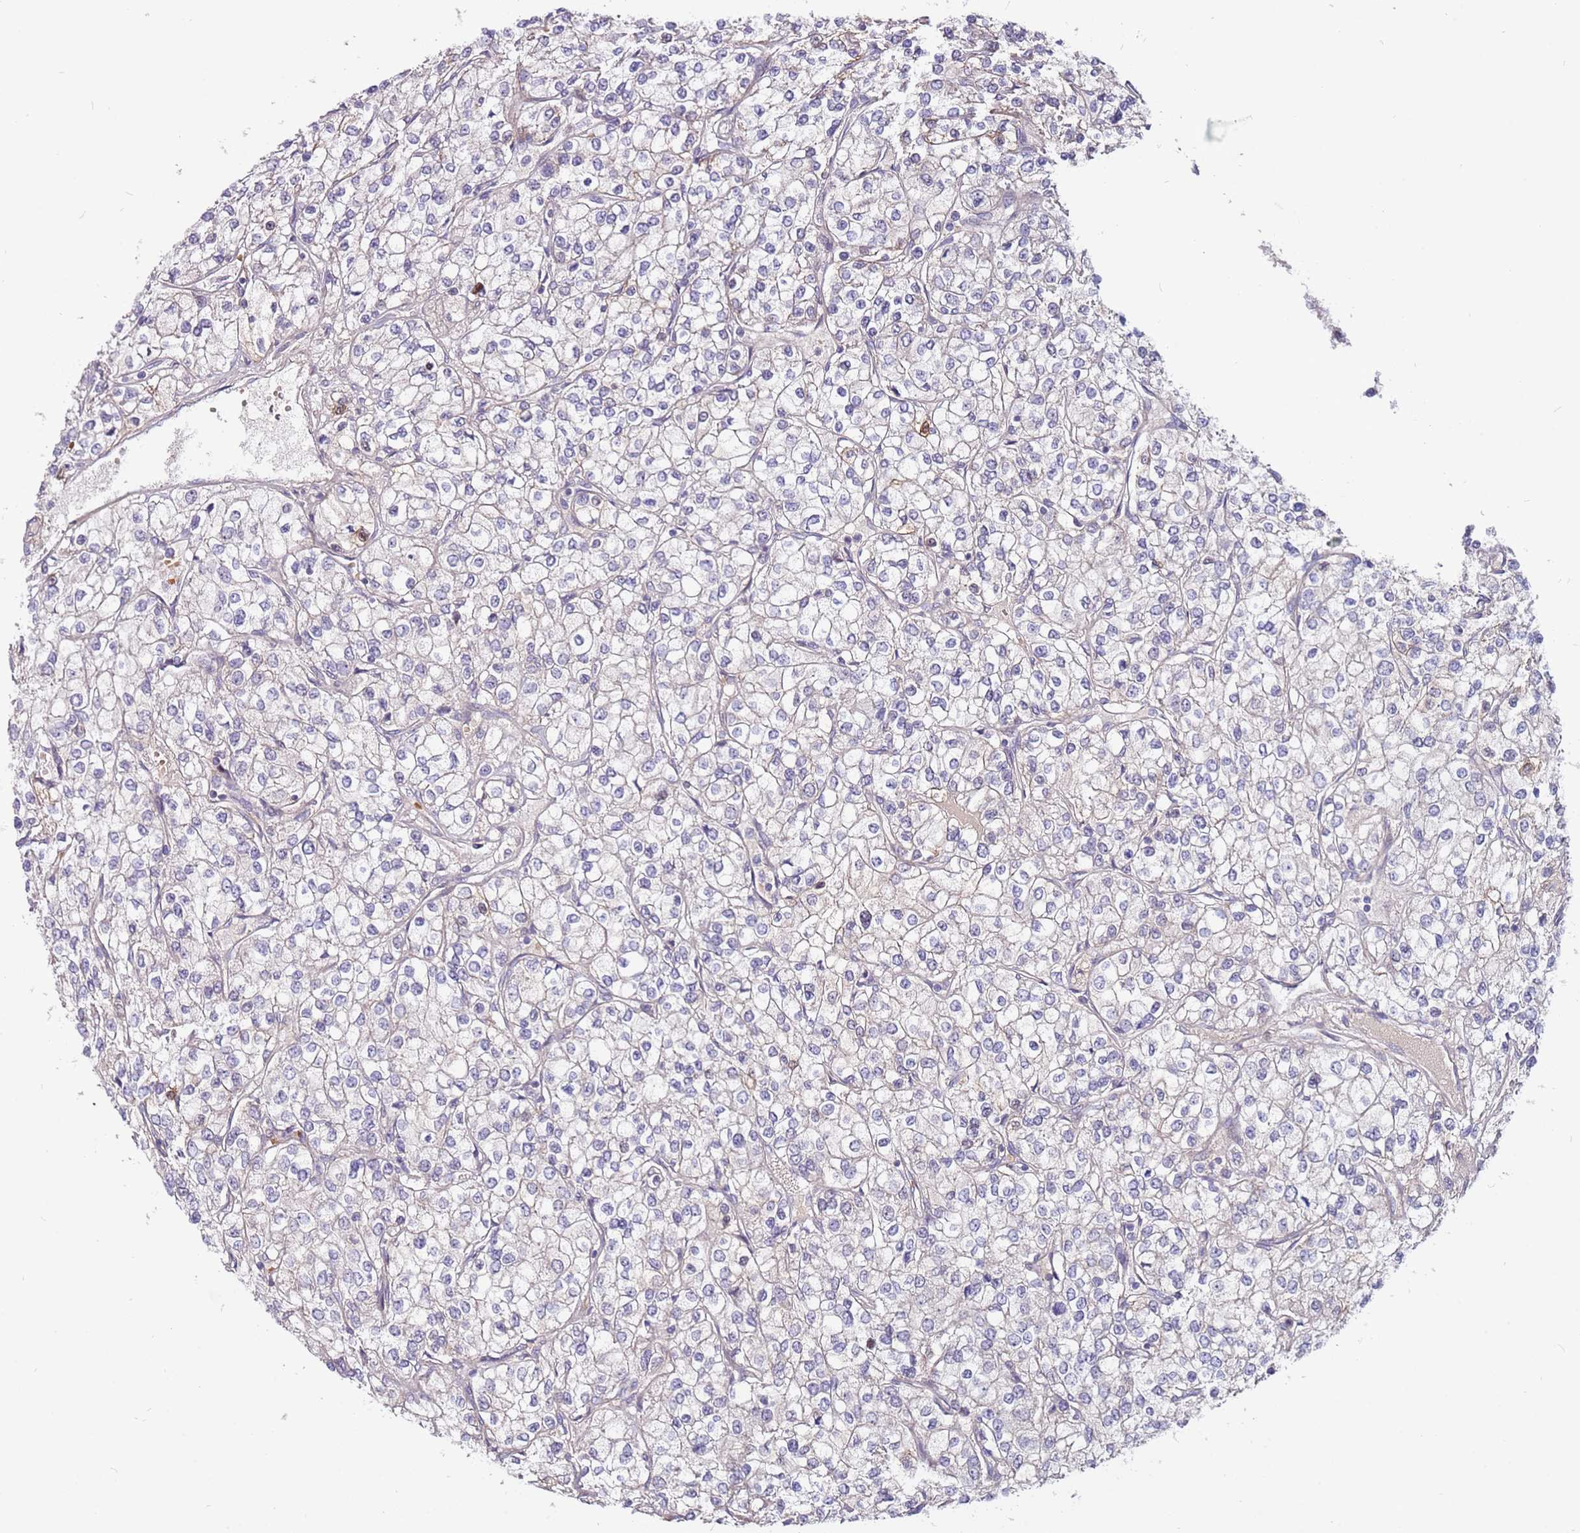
{"staining": {"intensity": "negative", "quantity": "none", "location": "none"}, "tissue": "renal cancer", "cell_type": "Tumor cells", "image_type": "cancer", "snomed": [{"axis": "morphology", "description": "Adenocarcinoma, NOS"}, {"axis": "topography", "description": "Kidney"}], "caption": "Tumor cells show no significant positivity in renal adenocarcinoma.", "gene": "MTG2", "patient": {"sex": "male", "age": 80}}